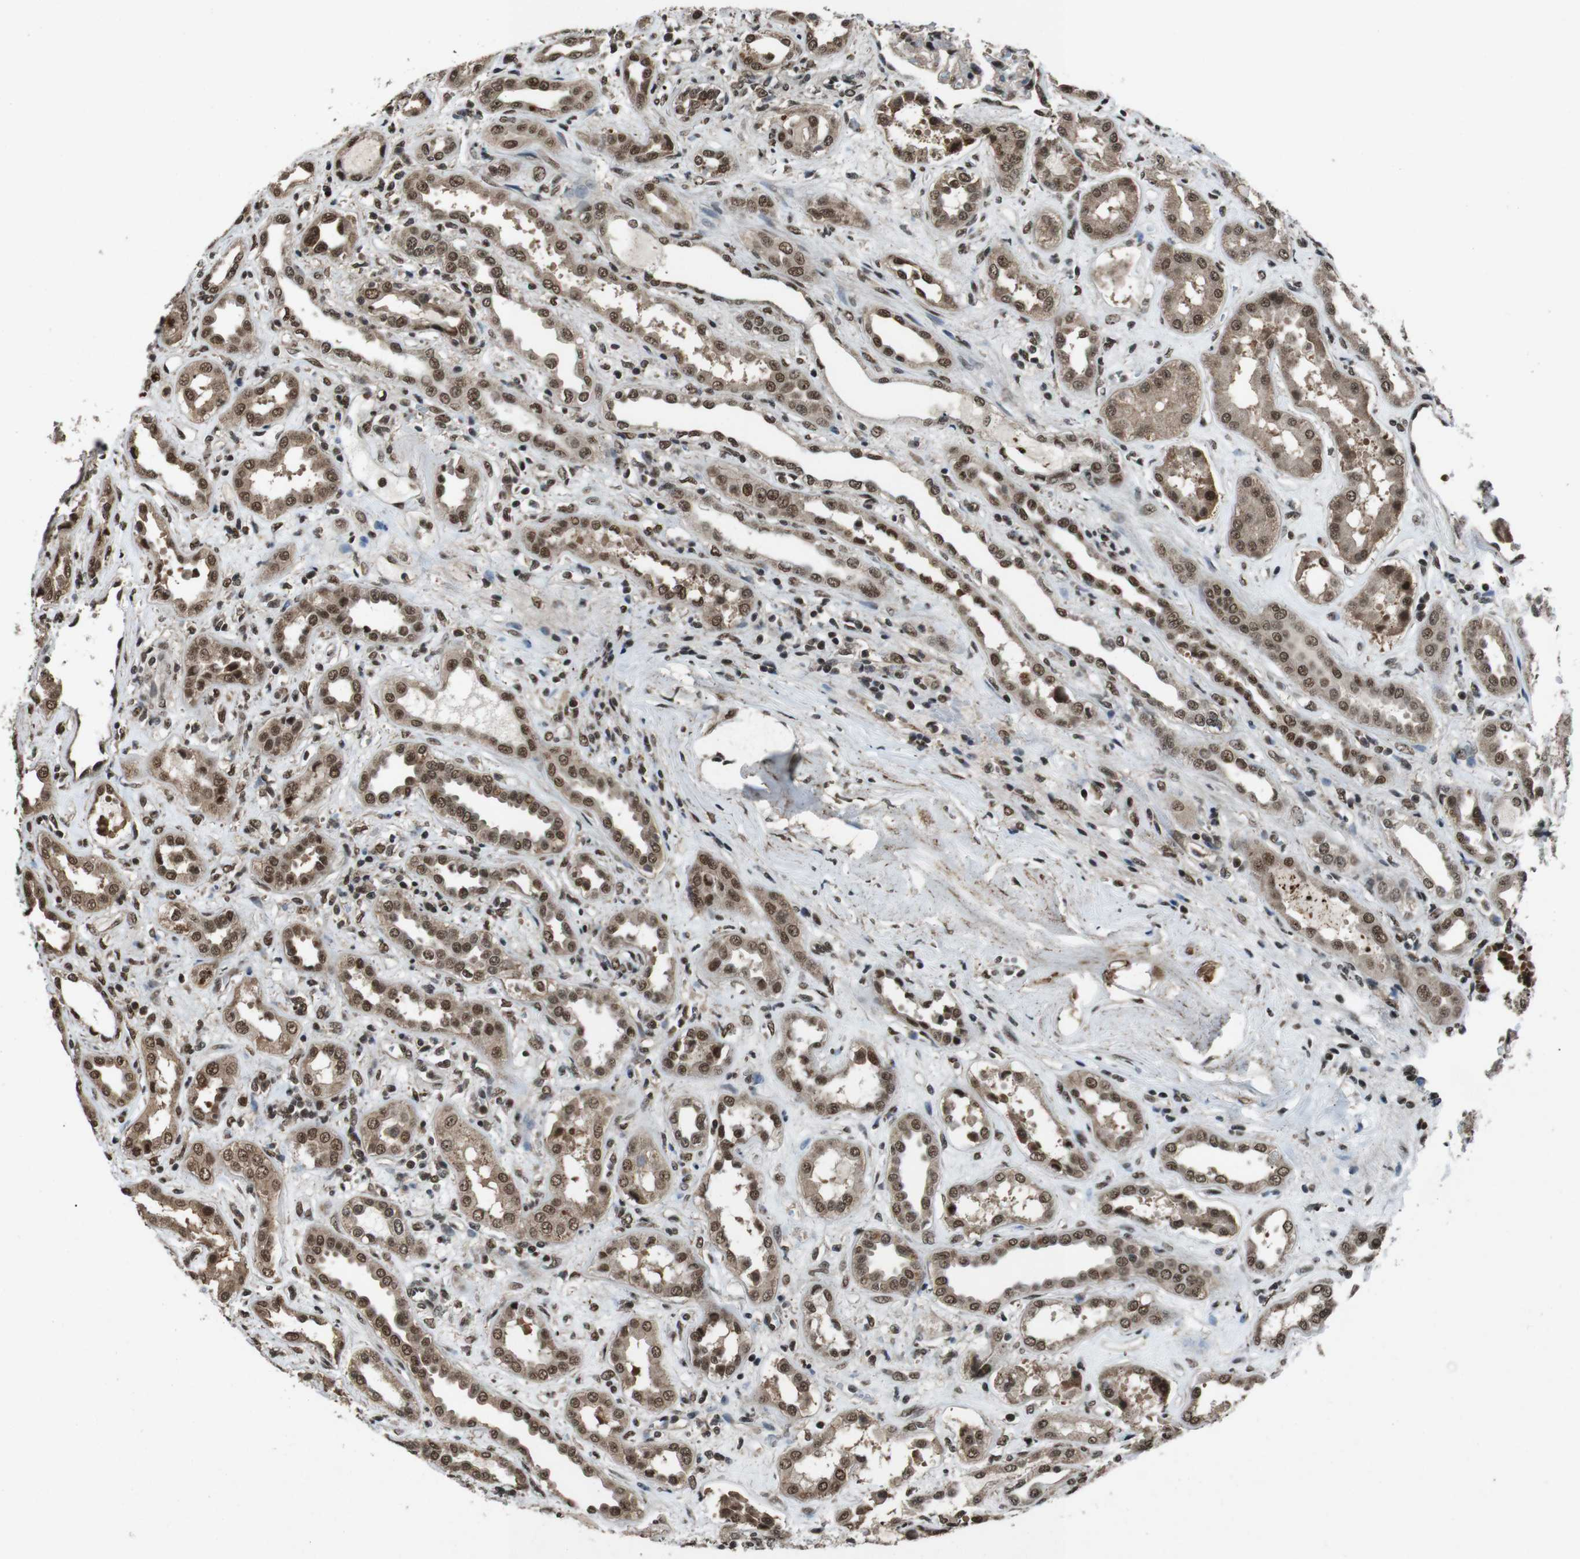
{"staining": {"intensity": "moderate", "quantity": "25%-75%", "location": "nuclear"}, "tissue": "kidney", "cell_type": "Cells in glomeruli", "image_type": "normal", "snomed": [{"axis": "morphology", "description": "Normal tissue, NOS"}, {"axis": "topography", "description": "Kidney"}], "caption": "Immunohistochemistry (IHC) micrograph of benign kidney: human kidney stained using immunohistochemistry shows medium levels of moderate protein expression localized specifically in the nuclear of cells in glomeruli, appearing as a nuclear brown color.", "gene": "NR4A2", "patient": {"sex": "male", "age": 59}}